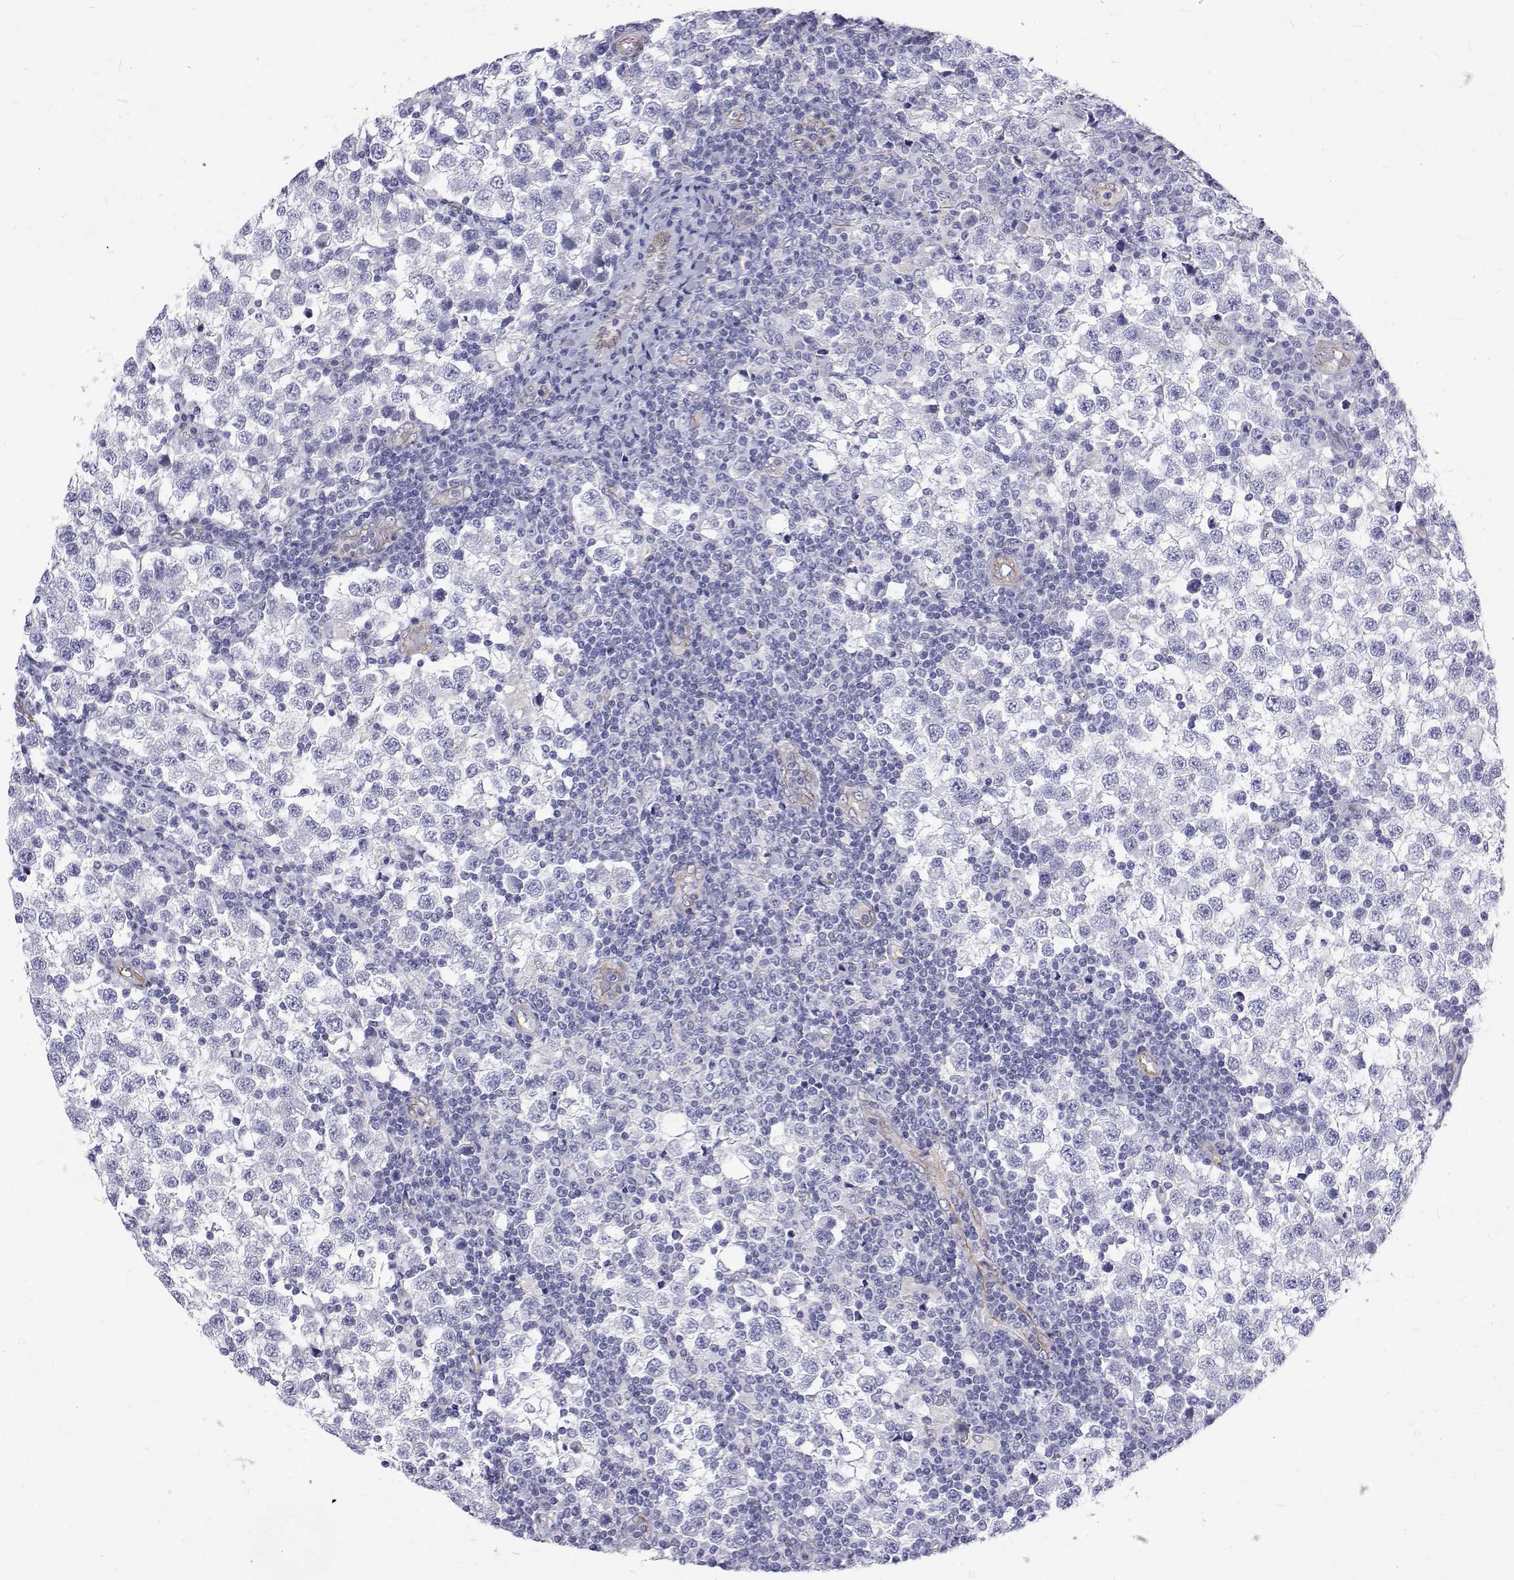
{"staining": {"intensity": "negative", "quantity": "none", "location": "none"}, "tissue": "testis cancer", "cell_type": "Tumor cells", "image_type": "cancer", "snomed": [{"axis": "morphology", "description": "Seminoma, NOS"}, {"axis": "topography", "description": "Testis"}], "caption": "A histopathology image of human testis cancer is negative for staining in tumor cells.", "gene": "OPRPN", "patient": {"sex": "male", "age": 34}}